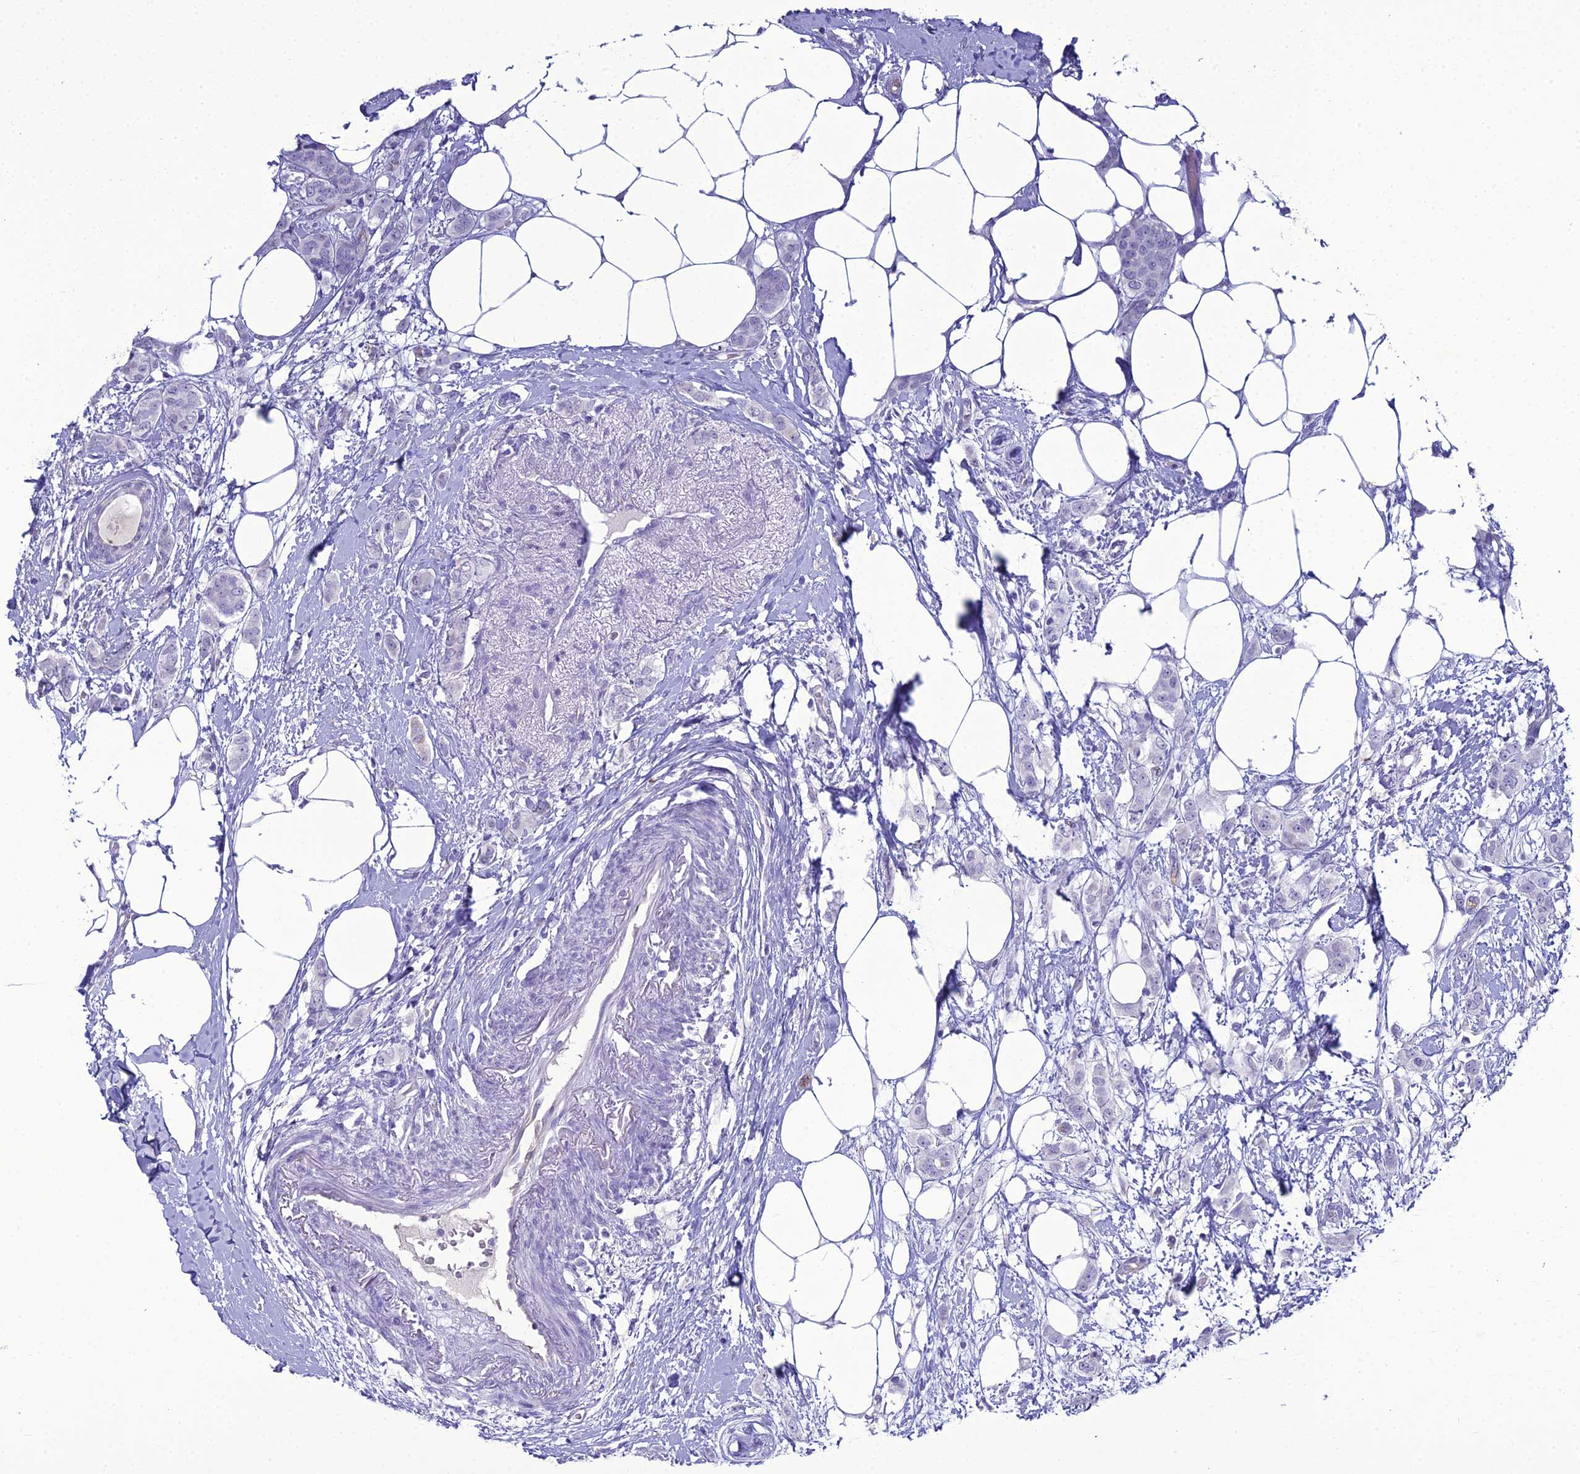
{"staining": {"intensity": "negative", "quantity": "none", "location": "none"}, "tissue": "breast cancer", "cell_type": "Tumor cells", "image_type": "cancer", "snomed": [{"axis": "morphology", "description": "Duct carcinoma"}, {"axis": "topography", "description": "Breast"}], "caption": "Immunohistochemistry (IHC) histopathology image of human intraductal carcinoma (breast) stained for a protein (brown), which exhibits no expression in tumor cells. (Brightfield microscopy of DAB (3,3'-diaminobenzidine) IHC at high magnification).", "gene": "ACE", "patient": {"sex": "female", "age": 72}}